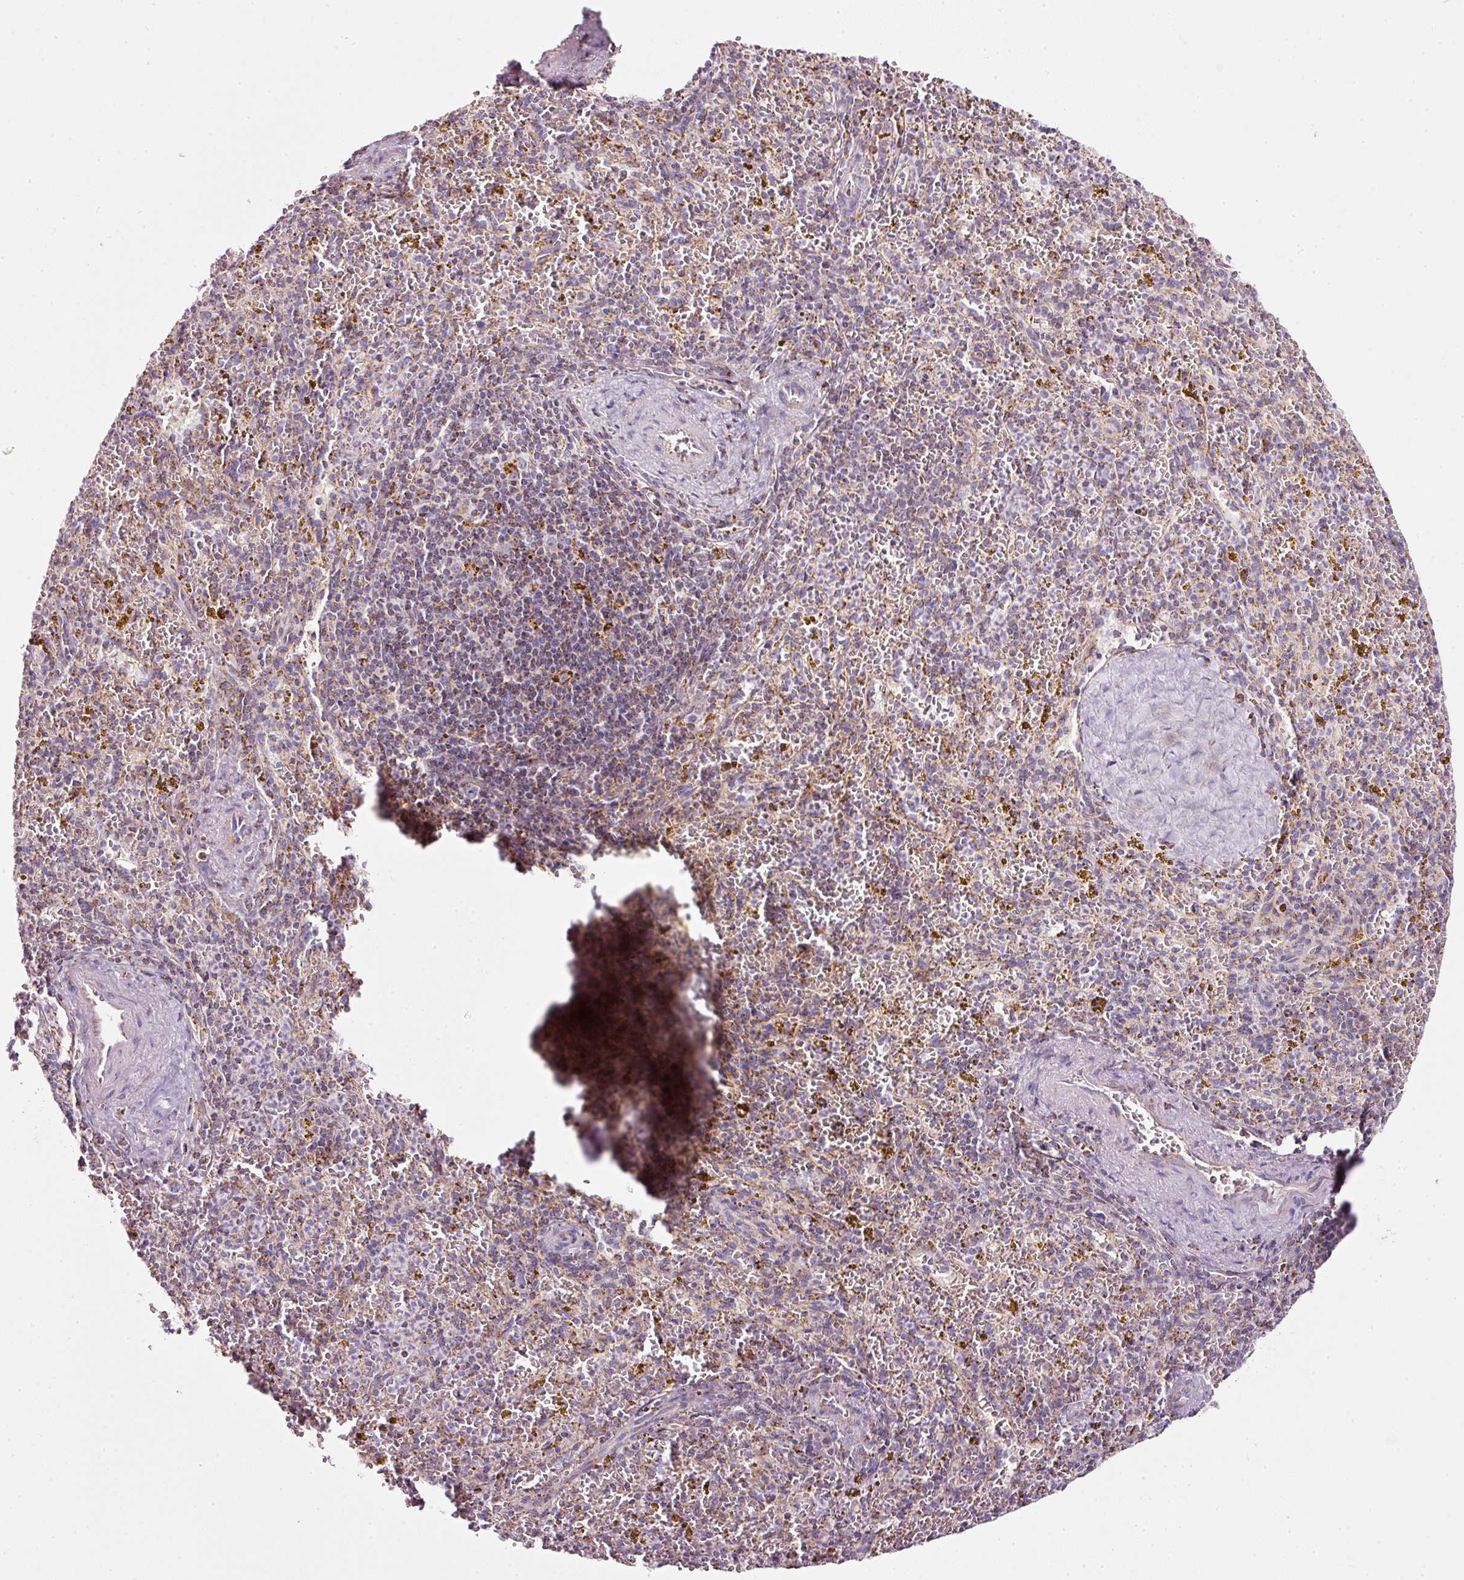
{"staining": {"intensity": "moderate", "quantity": "<25%", "location": "cytoplasmic/membranous"}, "tissue": "spleen", "cell_type": "Cells in red pulp", "image_type": "normal", "snomed": [{"axis": "morphology", "description": "Normal tissue, NOS"}, {"axis": "topography", "description": "Spleen"}], "caption": "Protein expression analysis of benign human spleen reveals moderate cytoplasmic/membranous staining in approximately <25% of cells in red pulp.", "gene": "SDHA", "patient": {"sex": "male", "age": 57}}